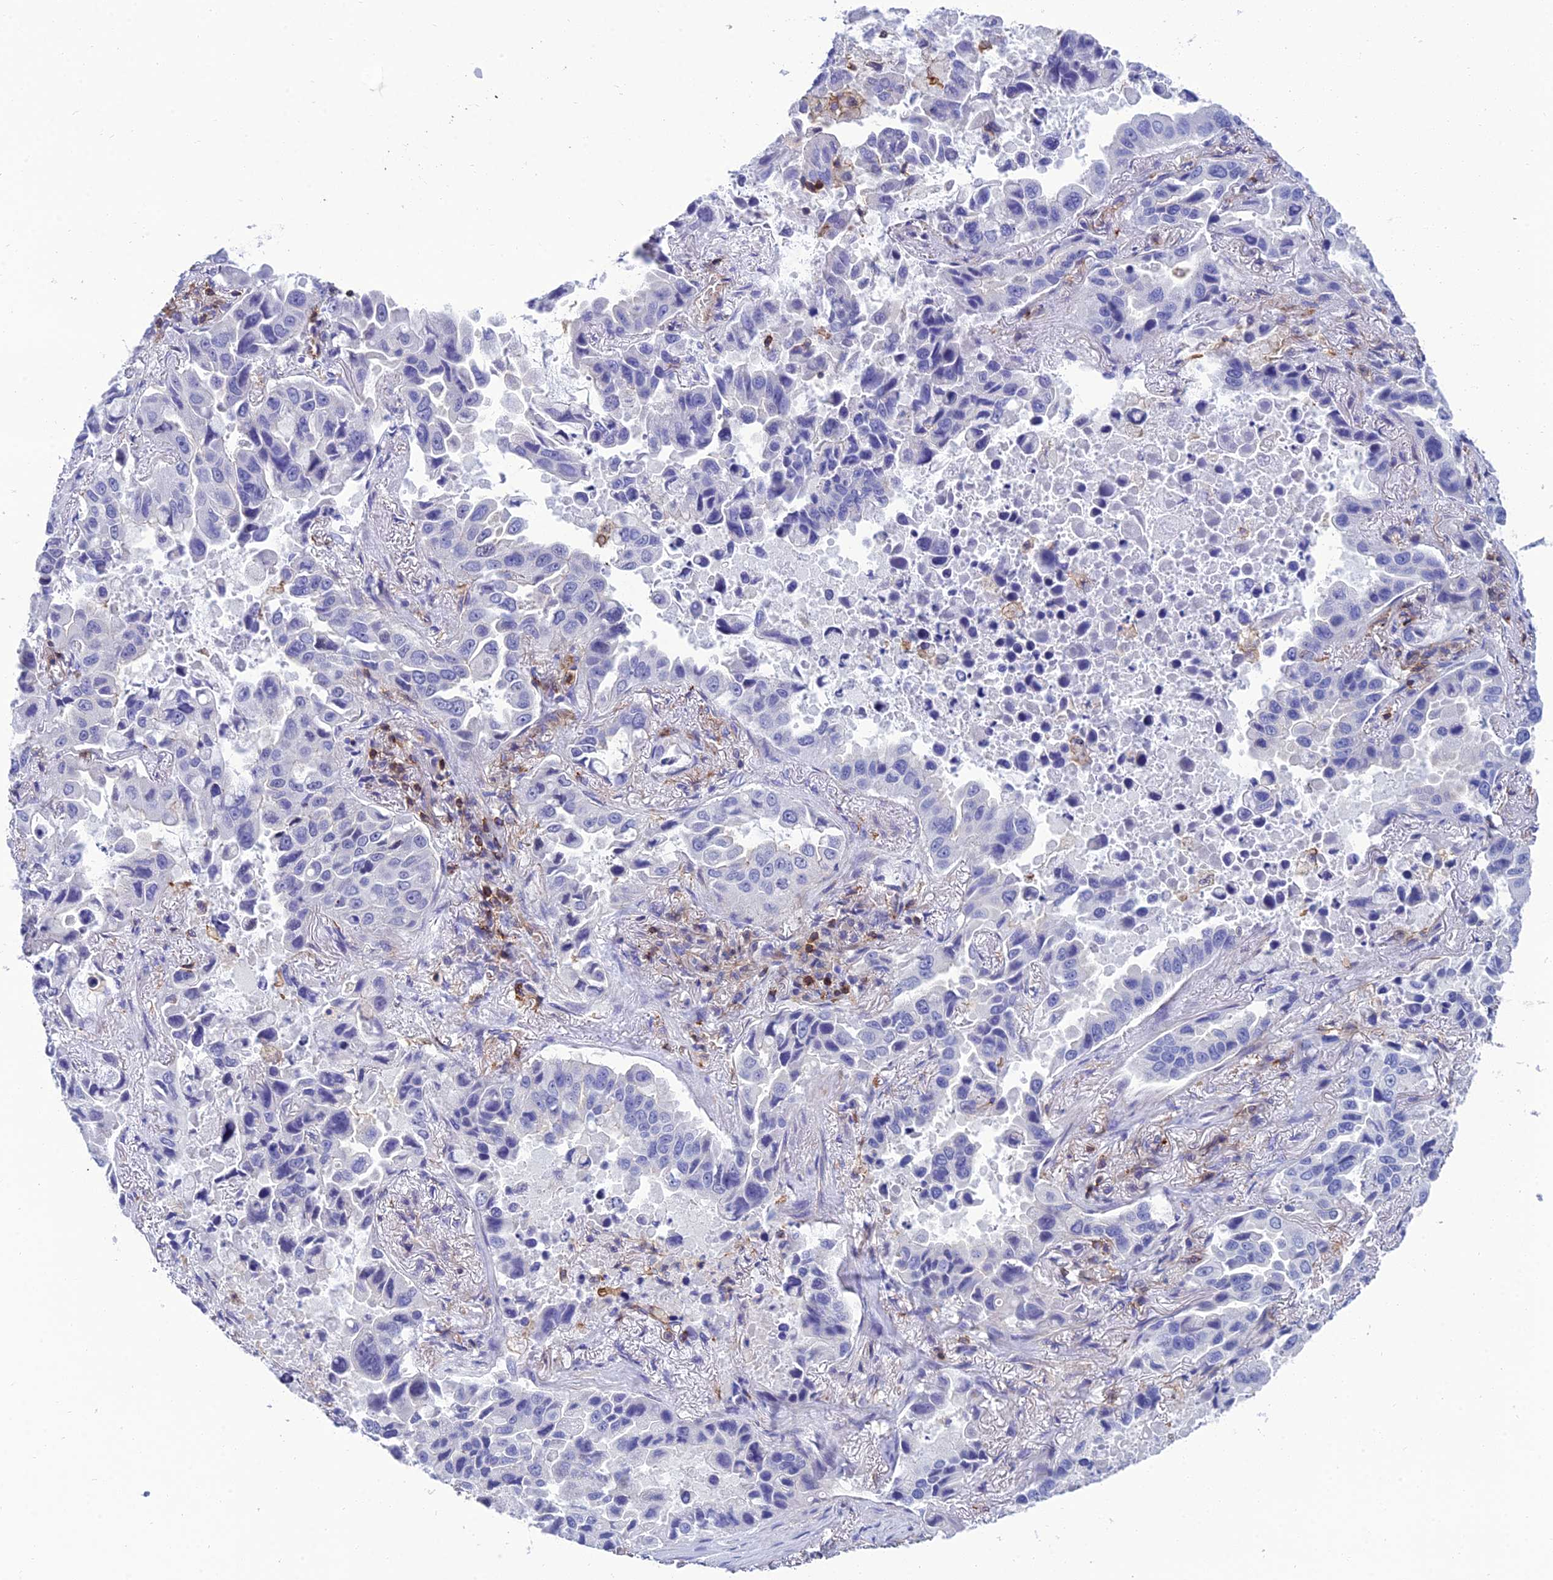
{"staining": {"intensity": "negative", "quantity": "none", "location": "none"}, "tissue": "lung cancer", "cell_type": "Tumor cells", "image_type": "cancer", "snomed": [{"axis": "morphology", "description": "Adenocarcinoma, NOS"}, {"axis": "topography", "description": "Lung"}], "caption": "An image of lung adenocarcinoma stained for a protein reveals no brown staining in tumor cells.", "gene": "PPP1R18", "patient": {"sex": "male", "age": 64}}